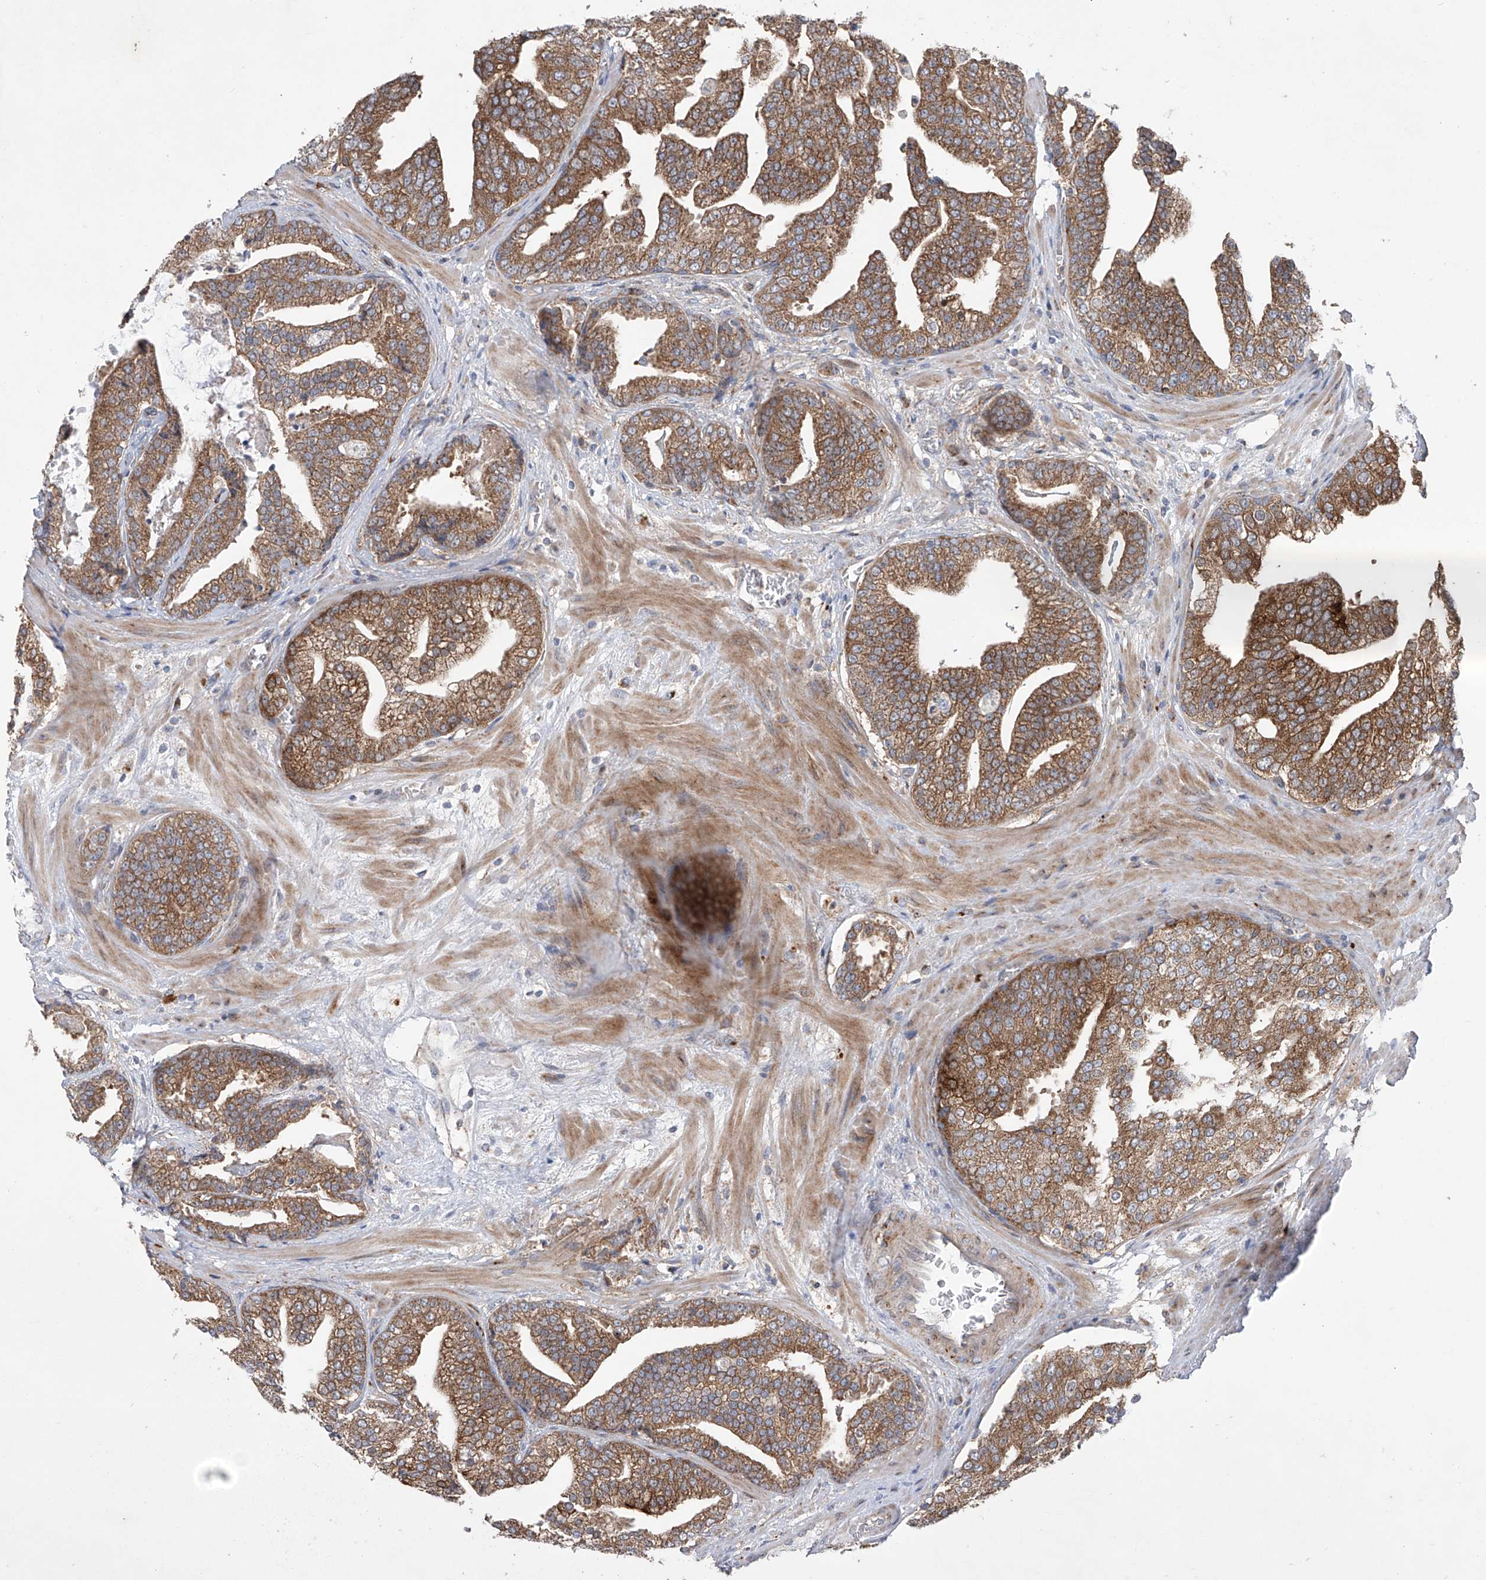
{"staining": {"intensity": "moderate", "quantity": ">75%", "location": "cytoplasmic/membranous"}, "tissue": "prostate cancer", "cell_type": "Tumor cells", "image_type": "cancer", "snomed": [{"axis": "morphology", "description": "Adenocarcinoma, Low grade"}, {"axis": "topography", "description": "Prostate"}], "caption": "High-magnification brightfield microscopy of prostate cancer (adenocarcinoma (low-grade)) stained with DAB (3,3'-diaminobenzidine) (brown) and counterstained with hematoxylin (blue). tumor cells exhibit moderate cytoplasmic/membranous expression is present in approximately>75% of cells. (DAB (3,3'-diaminobenzidine) = brown stain, brightfield microscopy at high magnification).", "gene": "KLC4", "patient": {"sex": "male", "age": 67}}